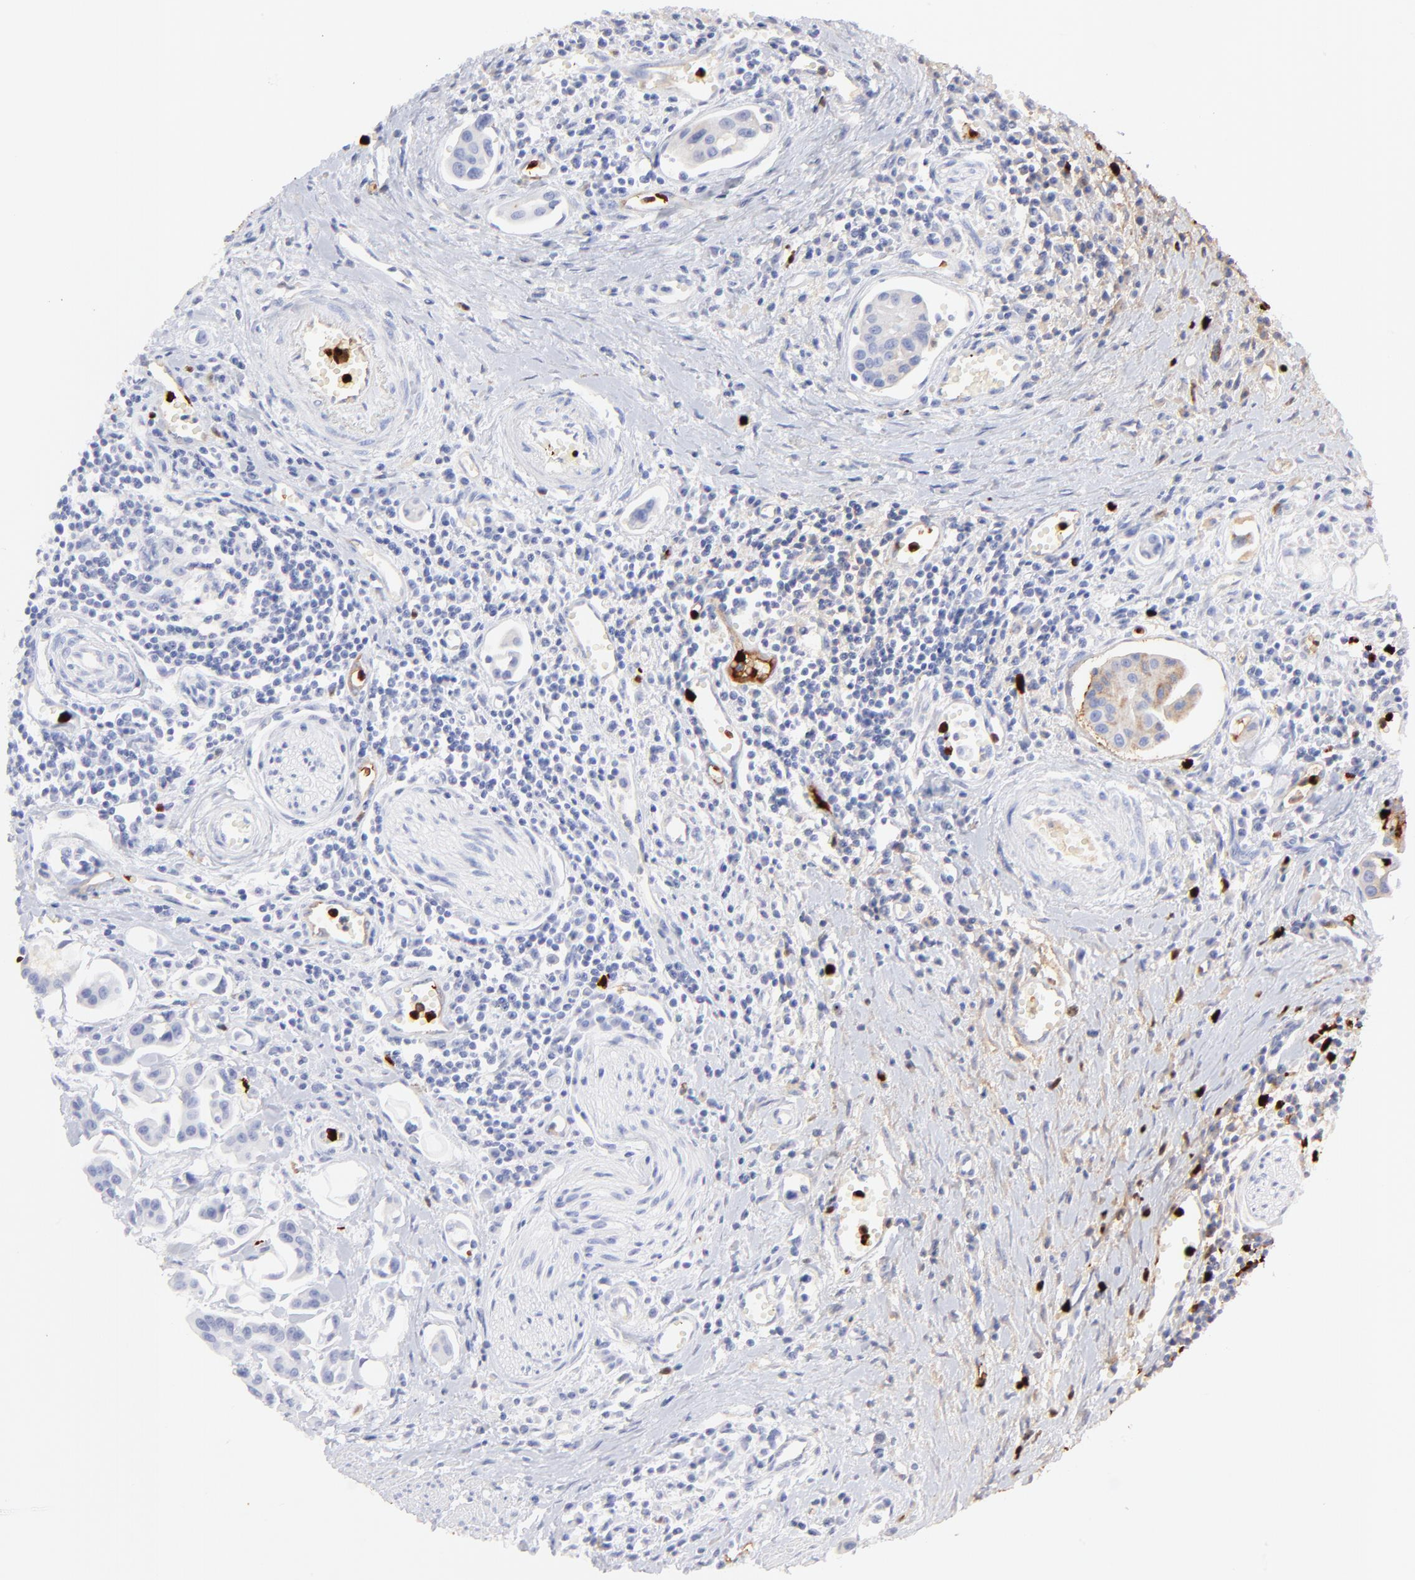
{"staining": {"intensity": "negative", "quantity": "none", "location": "none"}, "tissue": "urothelial cancer", "cell_type": "Tumor cells", "image_type": "cancer", "snomed": [{"axis": "morphology", "description": "Urothelial carcinoma, High grade"}, {"axis": "topography", "description": "Urinary bladder"}], "caption": "A histopathology image of human urothelial carcinoma (high-grade) is negative for staining in tumor cells.", "gene": "S100A12", "patient": {"sex": "male", "age": 66}}